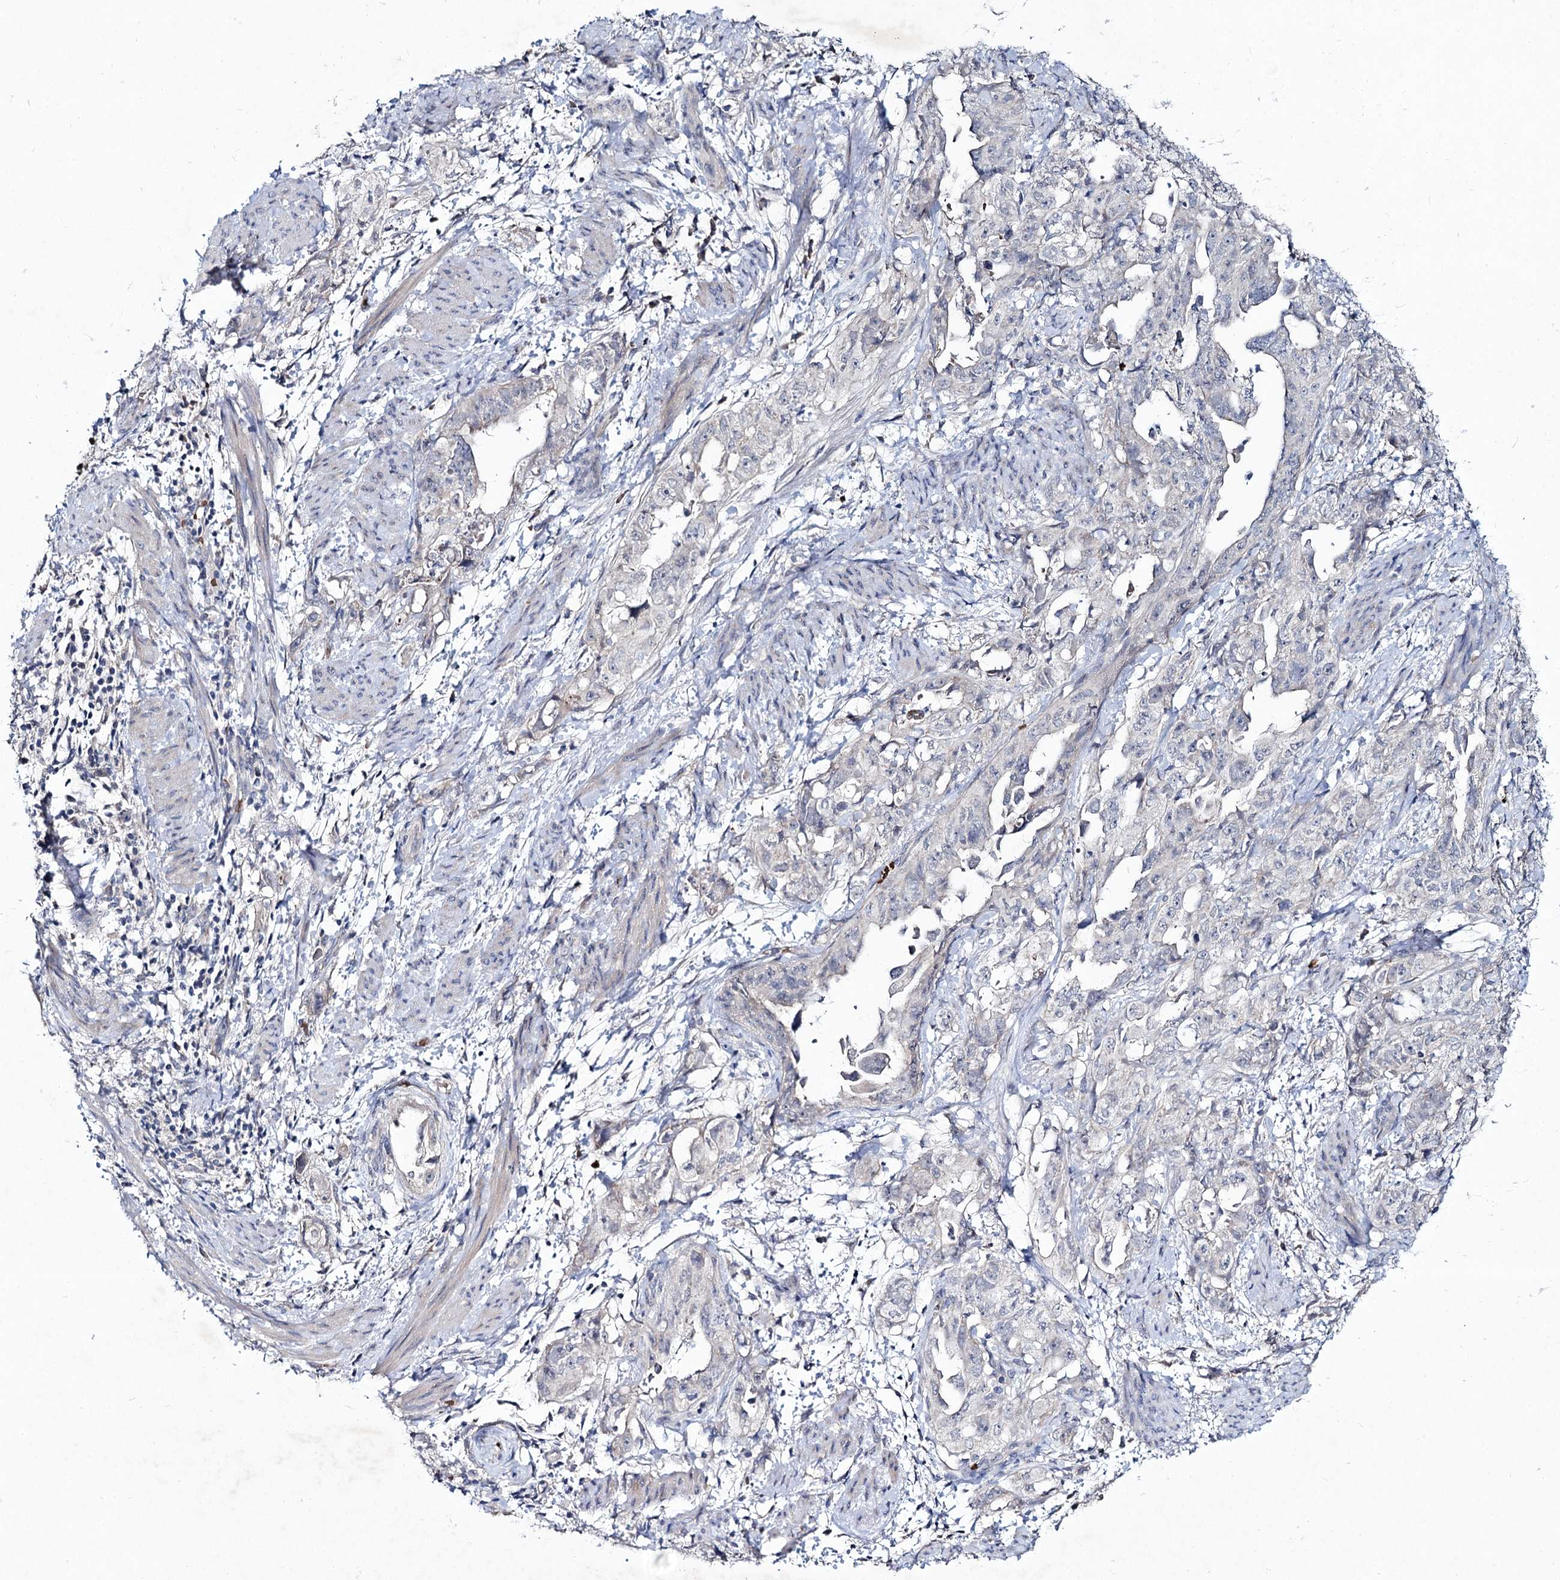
{"staining": {"intensity": "negative", "quantity": "none", "location": "none"}, "tissue": "endometrial cancer", "cell_type": "Tumor cells", "image_type": "cancer", "snomed": [{"axis": "morphology", "description": "Adenocarcinoma, NOS"}, {"axis": "topography", "description": "Endometrium"}], "caption": "There is no significant staining in tumor cells of endometrial cancer. (DAB immunohistochemistry (IHC) with hematoxylin counter stain).", "gene": "RNF6", "patient": {"sex": "female", "age": 65}}